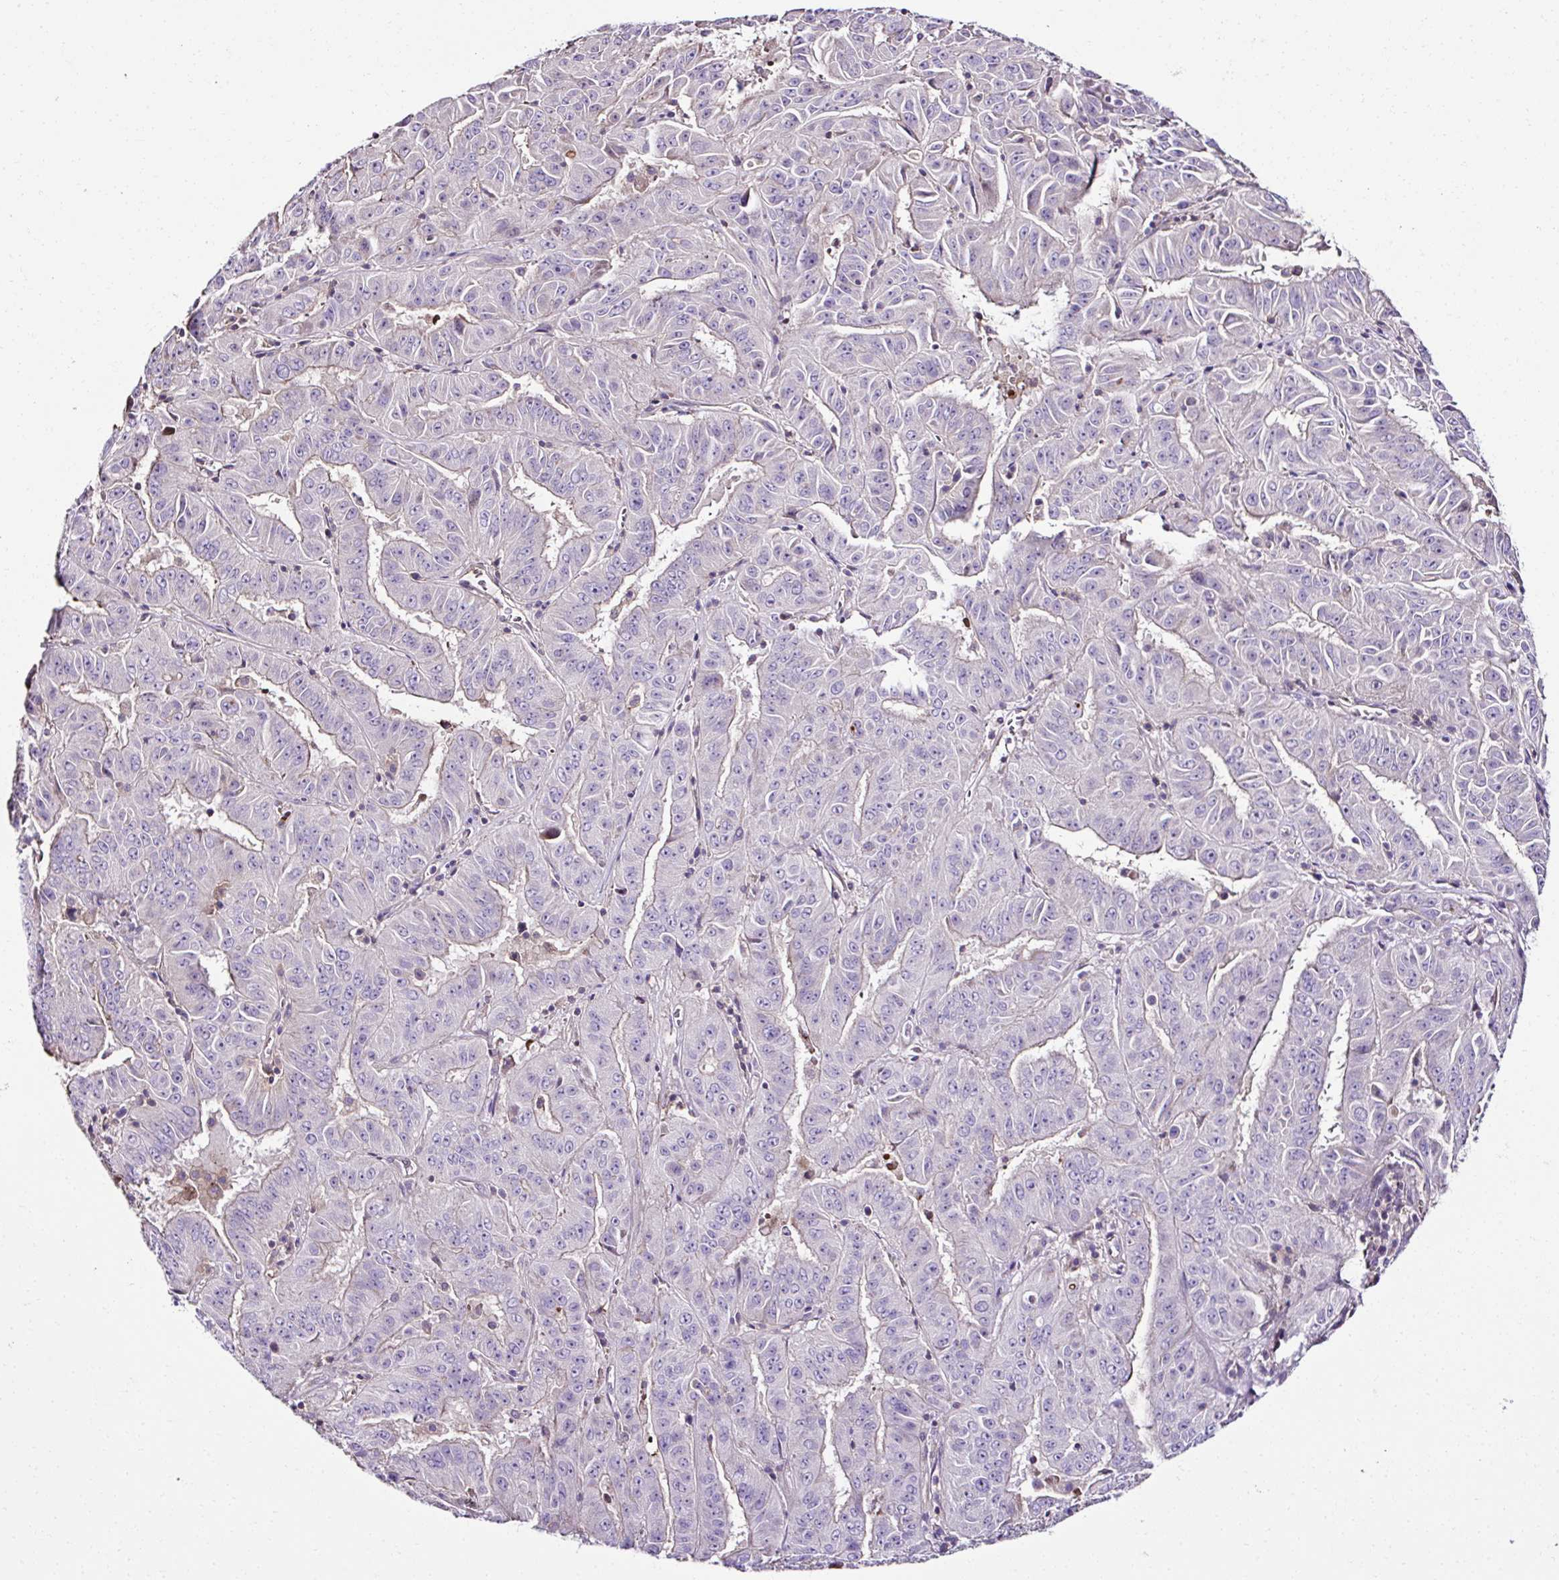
{"staining": {"intensity": "negative", "quantity": "none", "location": "none"}, "tissue": "pancreatic cancer", "cell_type": "Tumor cells", "image_type": "cancer", "snomed": [{"axis": "morphology", "description": "Adenocarcinoma, NOS"}, {"axis": "topography", "description": "Pancreas"}], "caption": "This is an IHC image of pancreatic adenocarcinoma. There is no positivity in tumor cells.", "gene": "CCDC85C", "patient": {"sex": "male", "age": 63}}